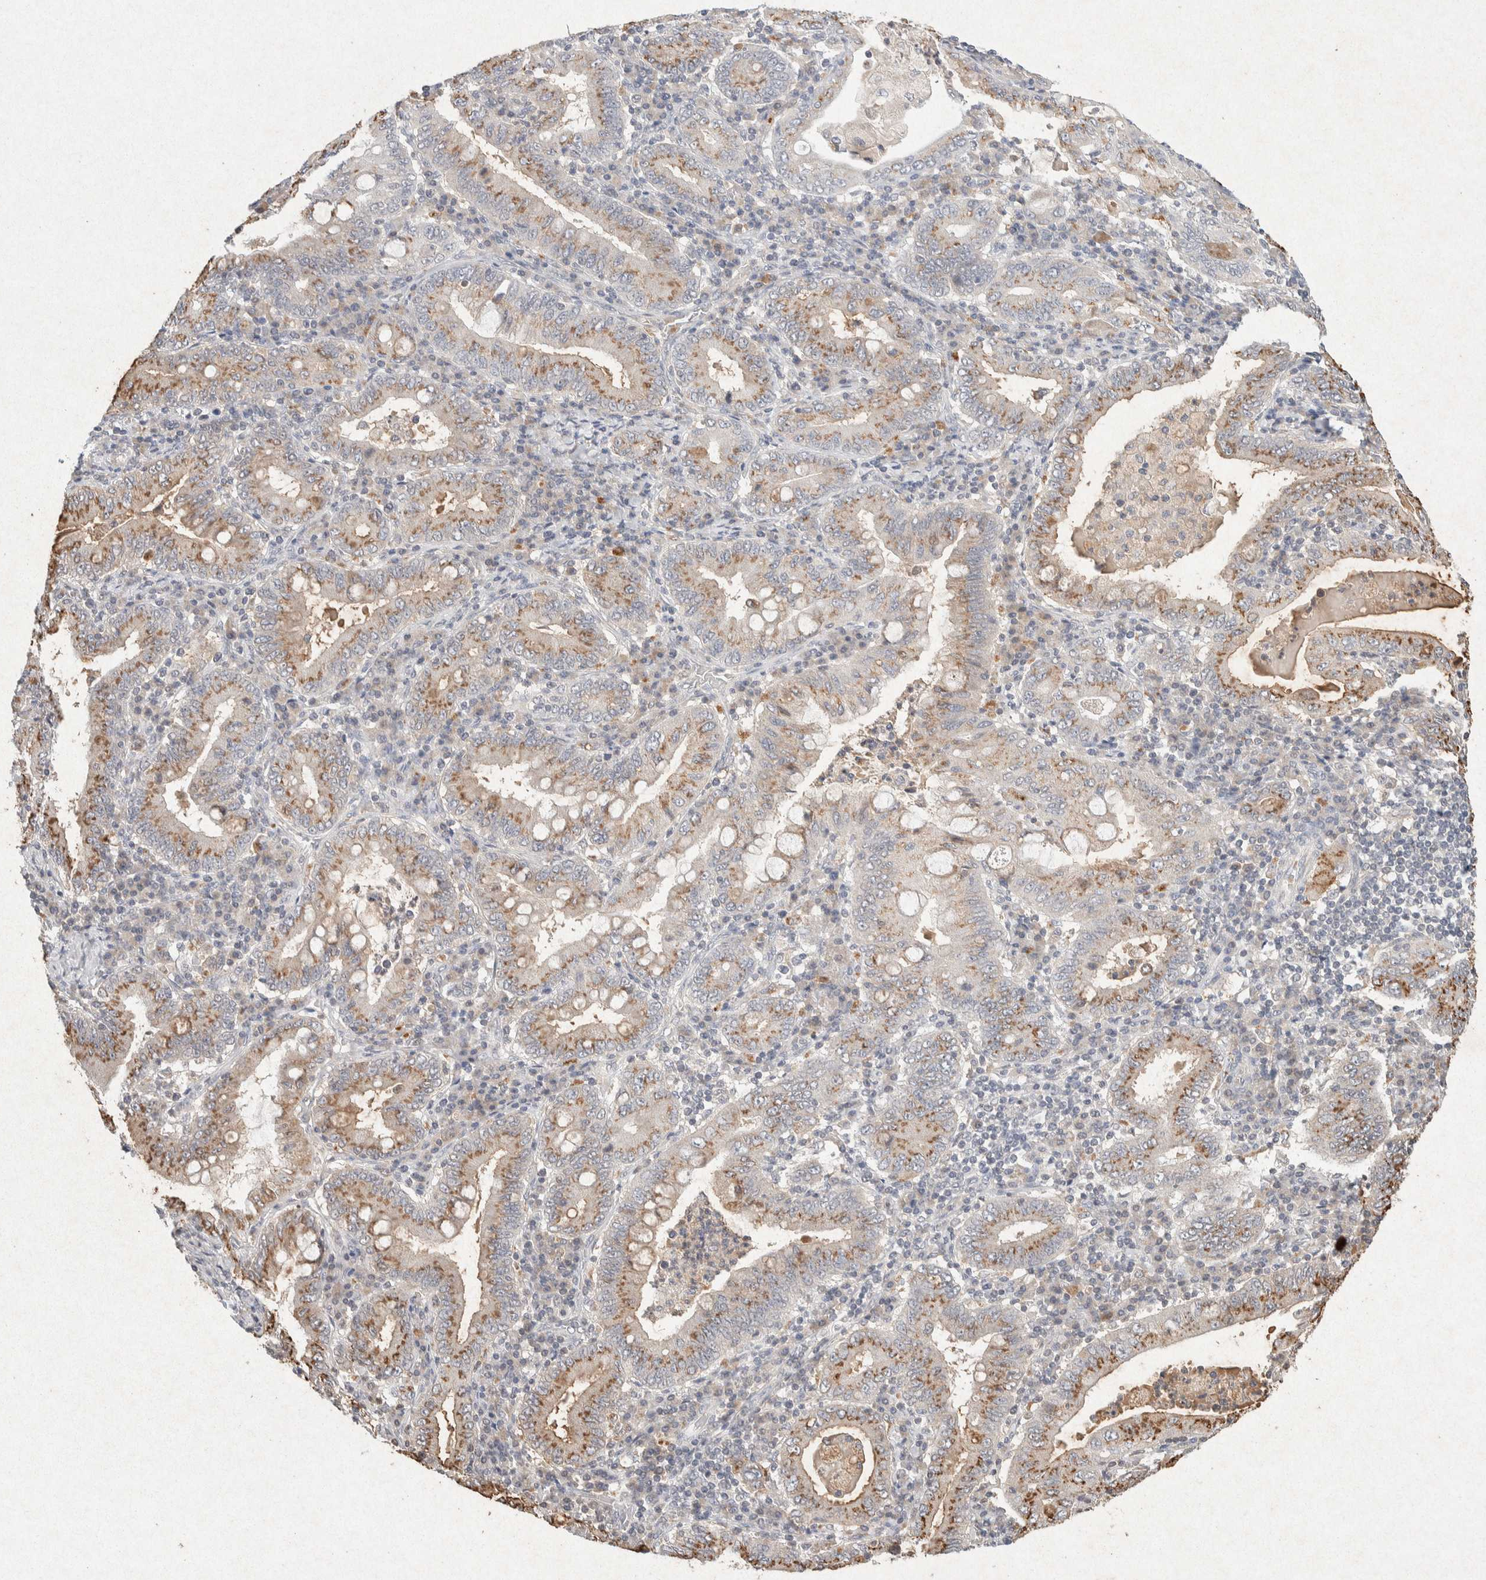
{"staining": {"intensity": "moderate", "quantity": ">75%", "location": "cytoplasmic/membranous"}, "tissue": "stomach cancer", "cell_type": "Tumor cells", "image_type": "cancer", "snomed": [{"axis": "morphology", "description": "Normal tissue, NOS"}, {"axis": "morphology", "description": "Adenocarcinoma, NOS"}, {"axis": "topography", "description": "Esophagus"}, {"axis": "topography", "description": "Stomach, upper"}, {"axis": "topography", "description": "Peripheral nerve tissue"}], "caption": "An immunohistochemistry (IHC) micrograph of neoplastic tissue is shown. Protein staining in brown shows moderate cytoplasmic/membranous positivity in stomach adenocarcinoma within tumor cells.", "gene": "GNAI1", "patient": {"sex": "male", "age": 62}}